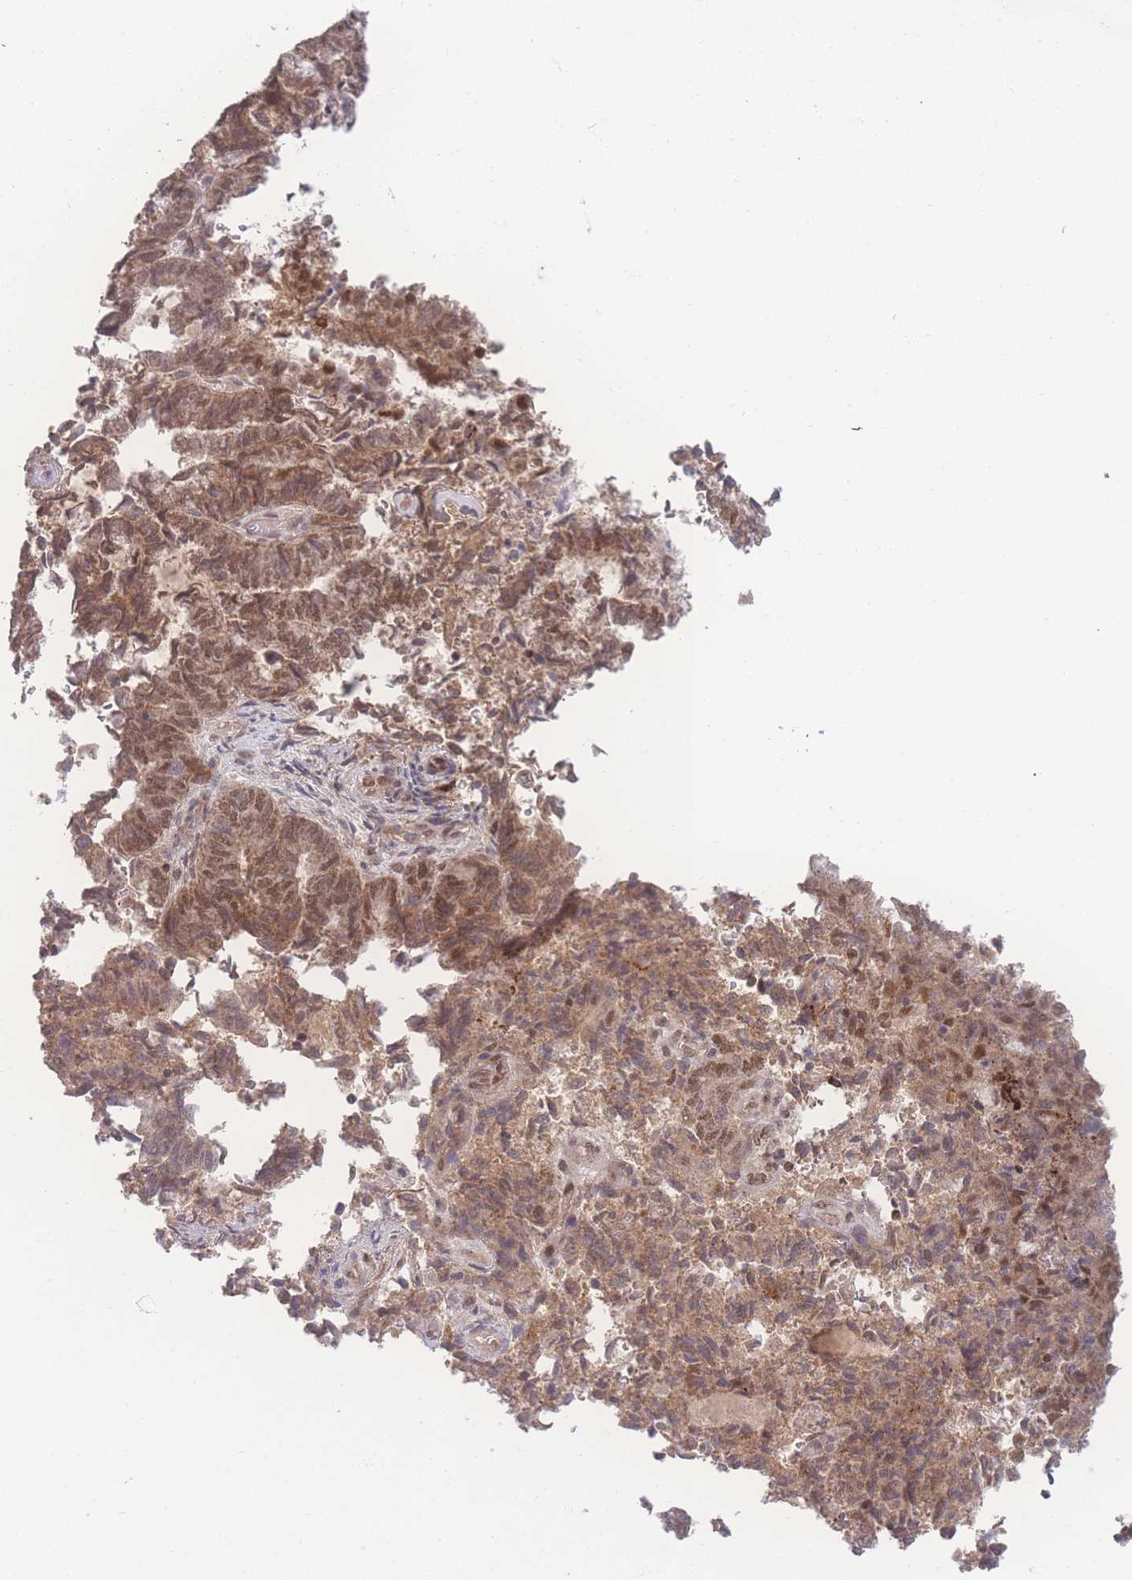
{"staining": {"intensity": "moderate", "quantity": ">75%", "location": "cytoplasmic/membranous,nuclear"}, "tissue": "endometrial cancer", "cell_type": "Tumor cells", "image_type": "cancer", "snomed": [{"axis": "morphology", "description": "Adenocarcinoma, NOS"}, {"axis": "topography", "description": "Endometrium"}], "caption": "Endometrial cancer (adenocarcinoma) was stained to show a protein in brown. There is medium levels of moderate cytoplasmic/membranous and nuclear staining in approximately >75% of tumor cells.", "gene": "RAVER1", "patient": {"sex": "female", "age": 80}}